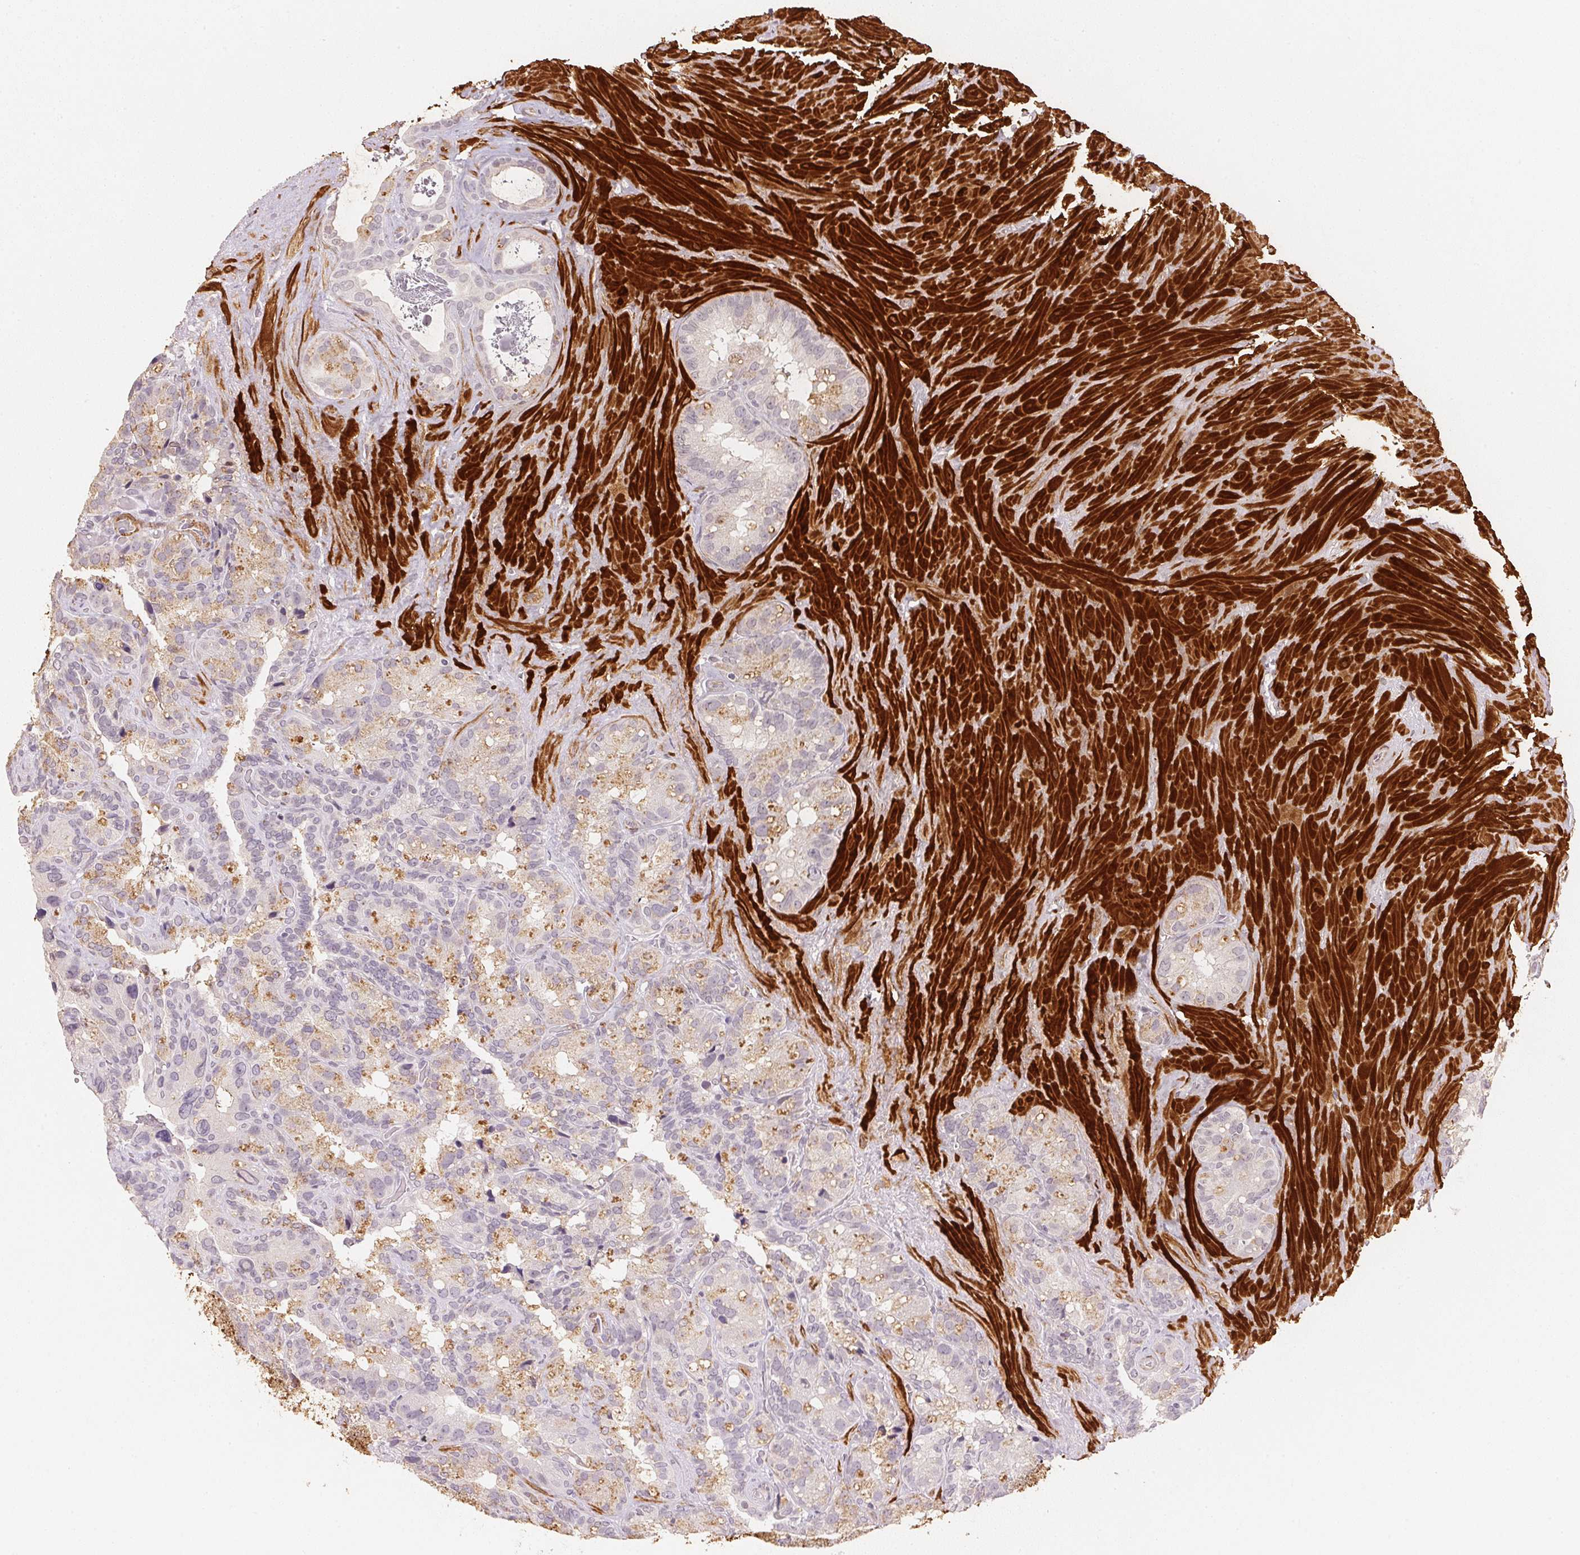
{"staining": {"intensity": "moderate", "quantity": "<25%", "location": "cytoplasmic/membranous"}, "tissue": "seminal vesicle", "cell_type": "Glandular cells", "image_type": "normal", "snomed": [{"axis": "morphology", "description": "Normal tissue, NOS"}, {"axis": "topography", "description": "Seminal veicle"}], "caption": "Seminal vesicle was stained to show a protein in brown. There is low levels of moderate cytoplasmic/membranous staining in approximately <25% of glandular cells. (Stains: DAB in brown, nuclei in blue, Microscopy: brightfield microscopy at high magnification).", "gene": "SMTN", "patient": {"sex": "male", "age": 60}}